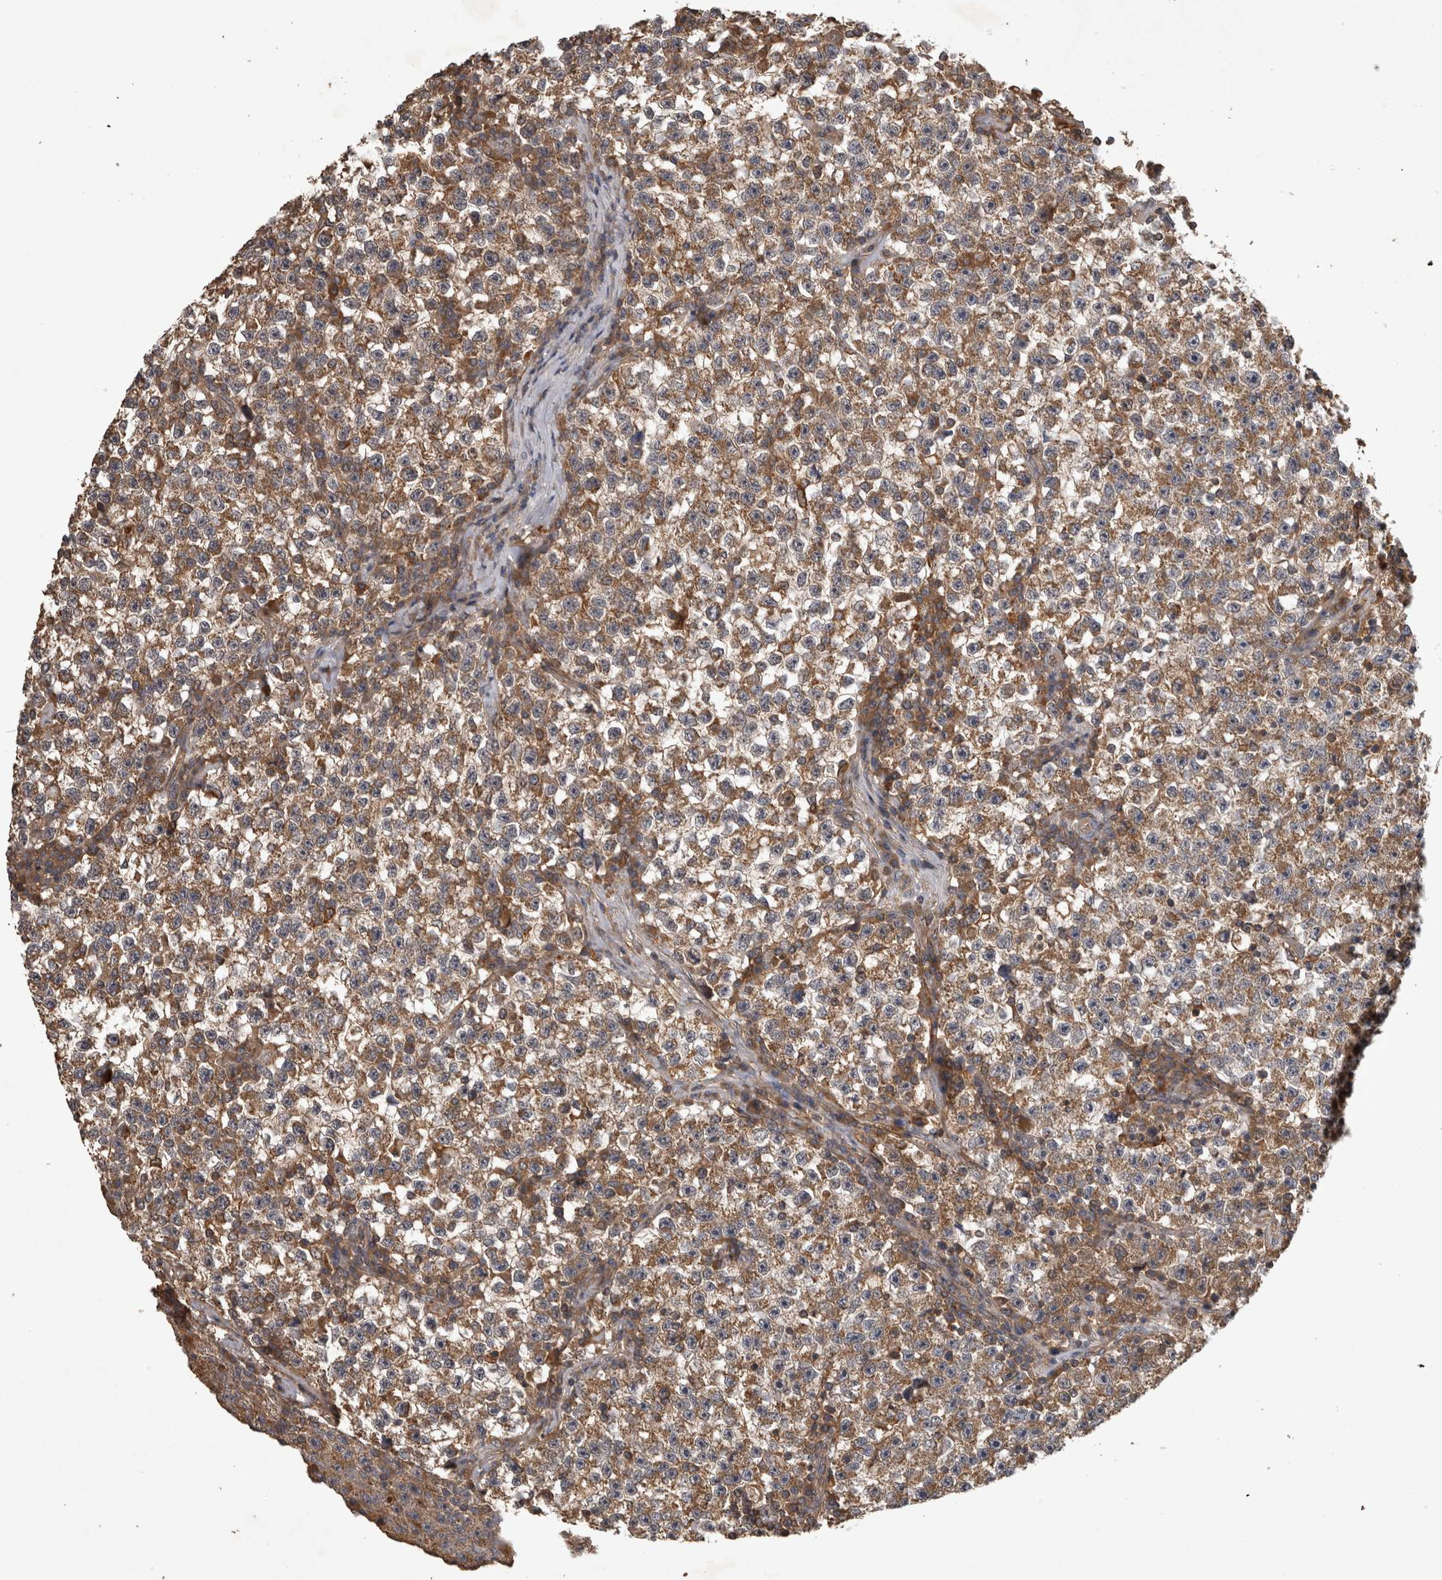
{"staining": {"intensity": "moderate", "quantity": ">75%", "location": "cytoplasmic/membranous"}, "tissue": "testis cancer", "cell_type": "Tumor cells", "image_type": "cancer", "snomed": [{"axis": "morphology", "description": "Seminoma, NOS"}, {"axis": "topography", "description": "Testis"}], "caption": "Tumor cells show medium levels of moderate cytoplasmic/membranous positivity in about >75% of cells in seminoma (testis).", "gene": "TRMT61B", "patient": {"sex": "male", "age": 22}}